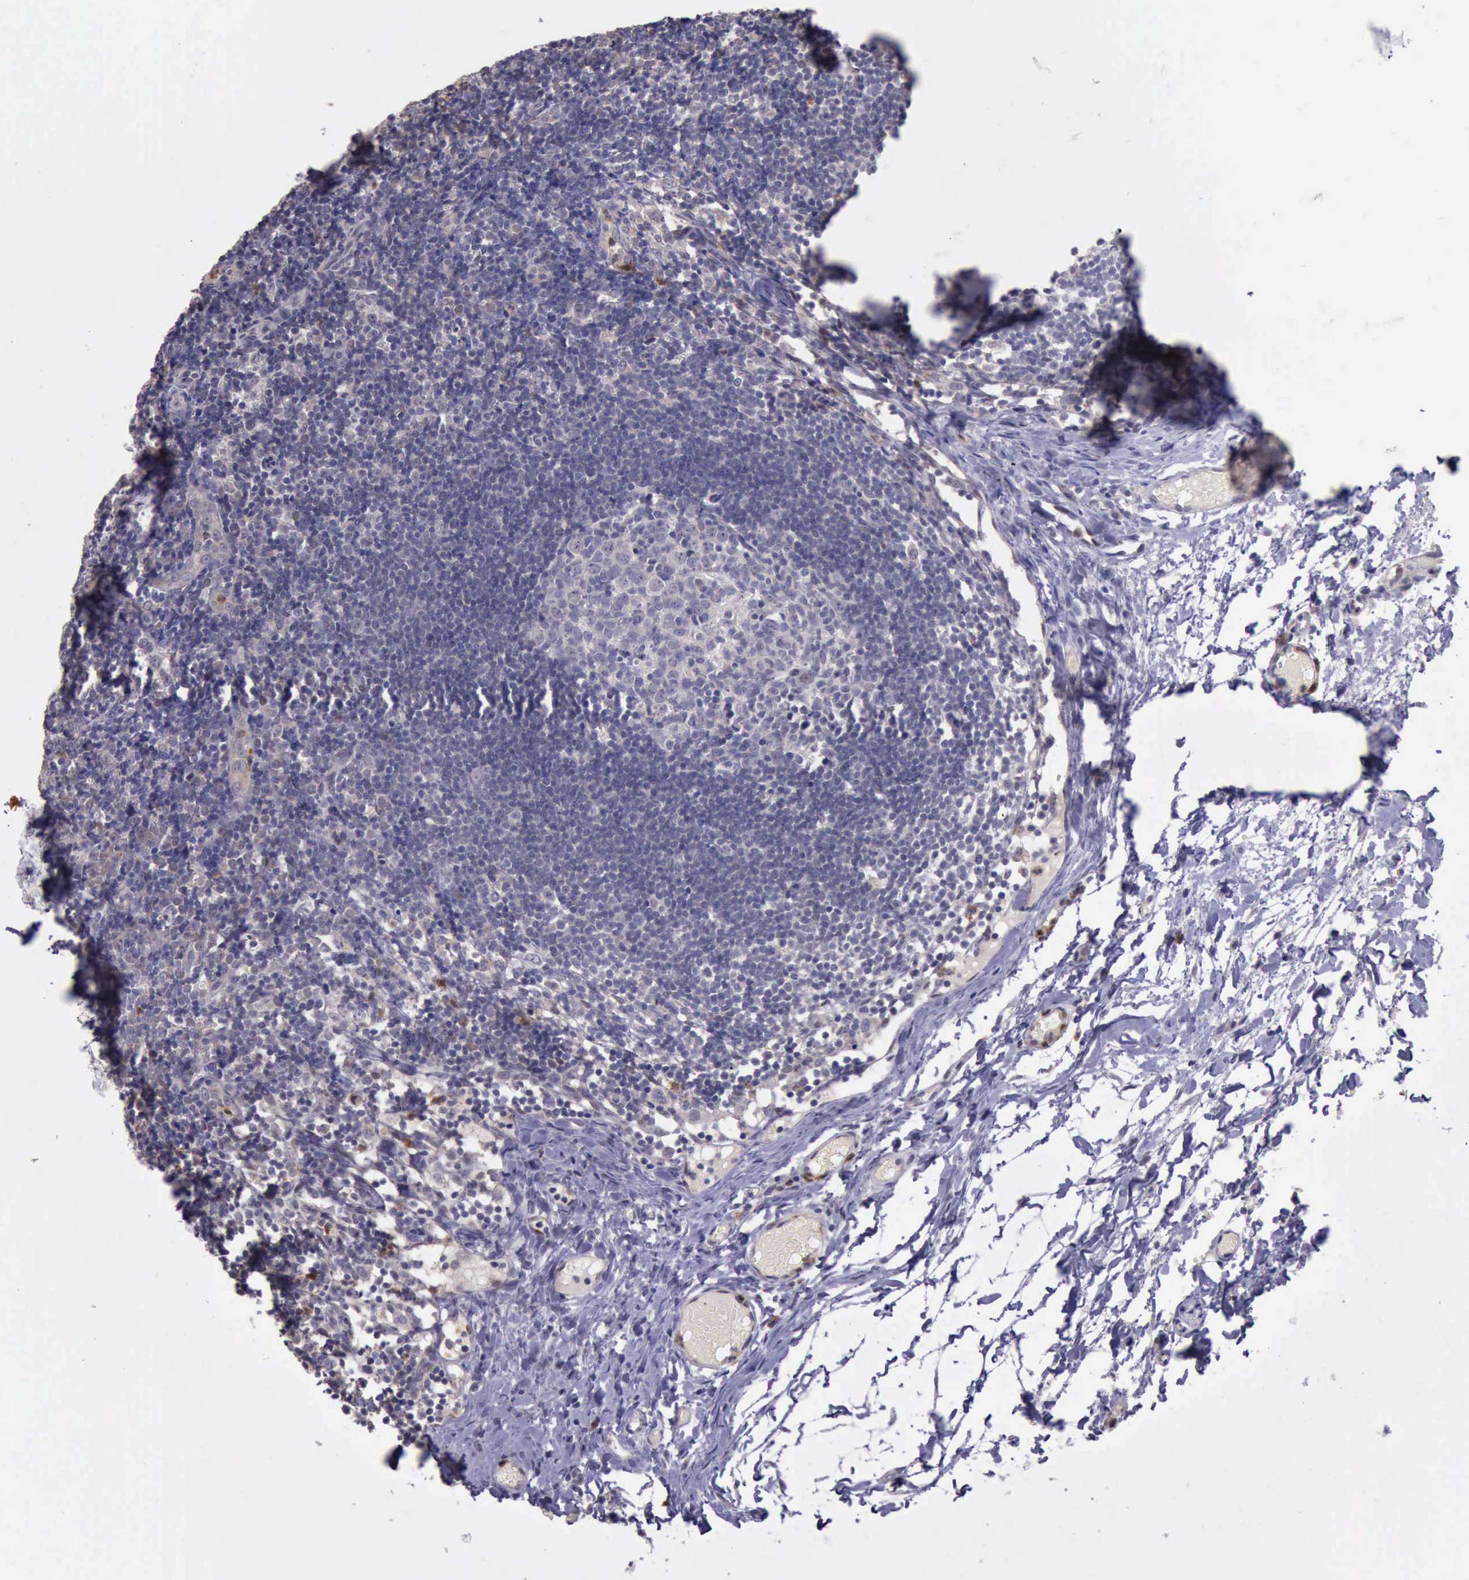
{"staining": {"intensity": "negative", "quantity": "none", "location": "none"}, "tissue": "lymph node", "cell_type": "Germinal center cells", "image_type": "normal", "snomed": [{"axis": "morphology", "description": "Normal tissue, NOS"}, {"axis": "morphology", "description": "Inflammation, NOS"}, {"axis": "topography", "description": "Lymph node"}, {"axis": "topography", "description": "Salivary gland"}], "caption": "Protein analysis of benign lymph node reveals no significant staining in germinal center cells. (DAB (3,3'-diaminobenzidine) immunohistochemistry (IHC) with hematoxylin counter stain).", "gene": "PLEK2", "patient": {"sex": "male", "age": 3}}